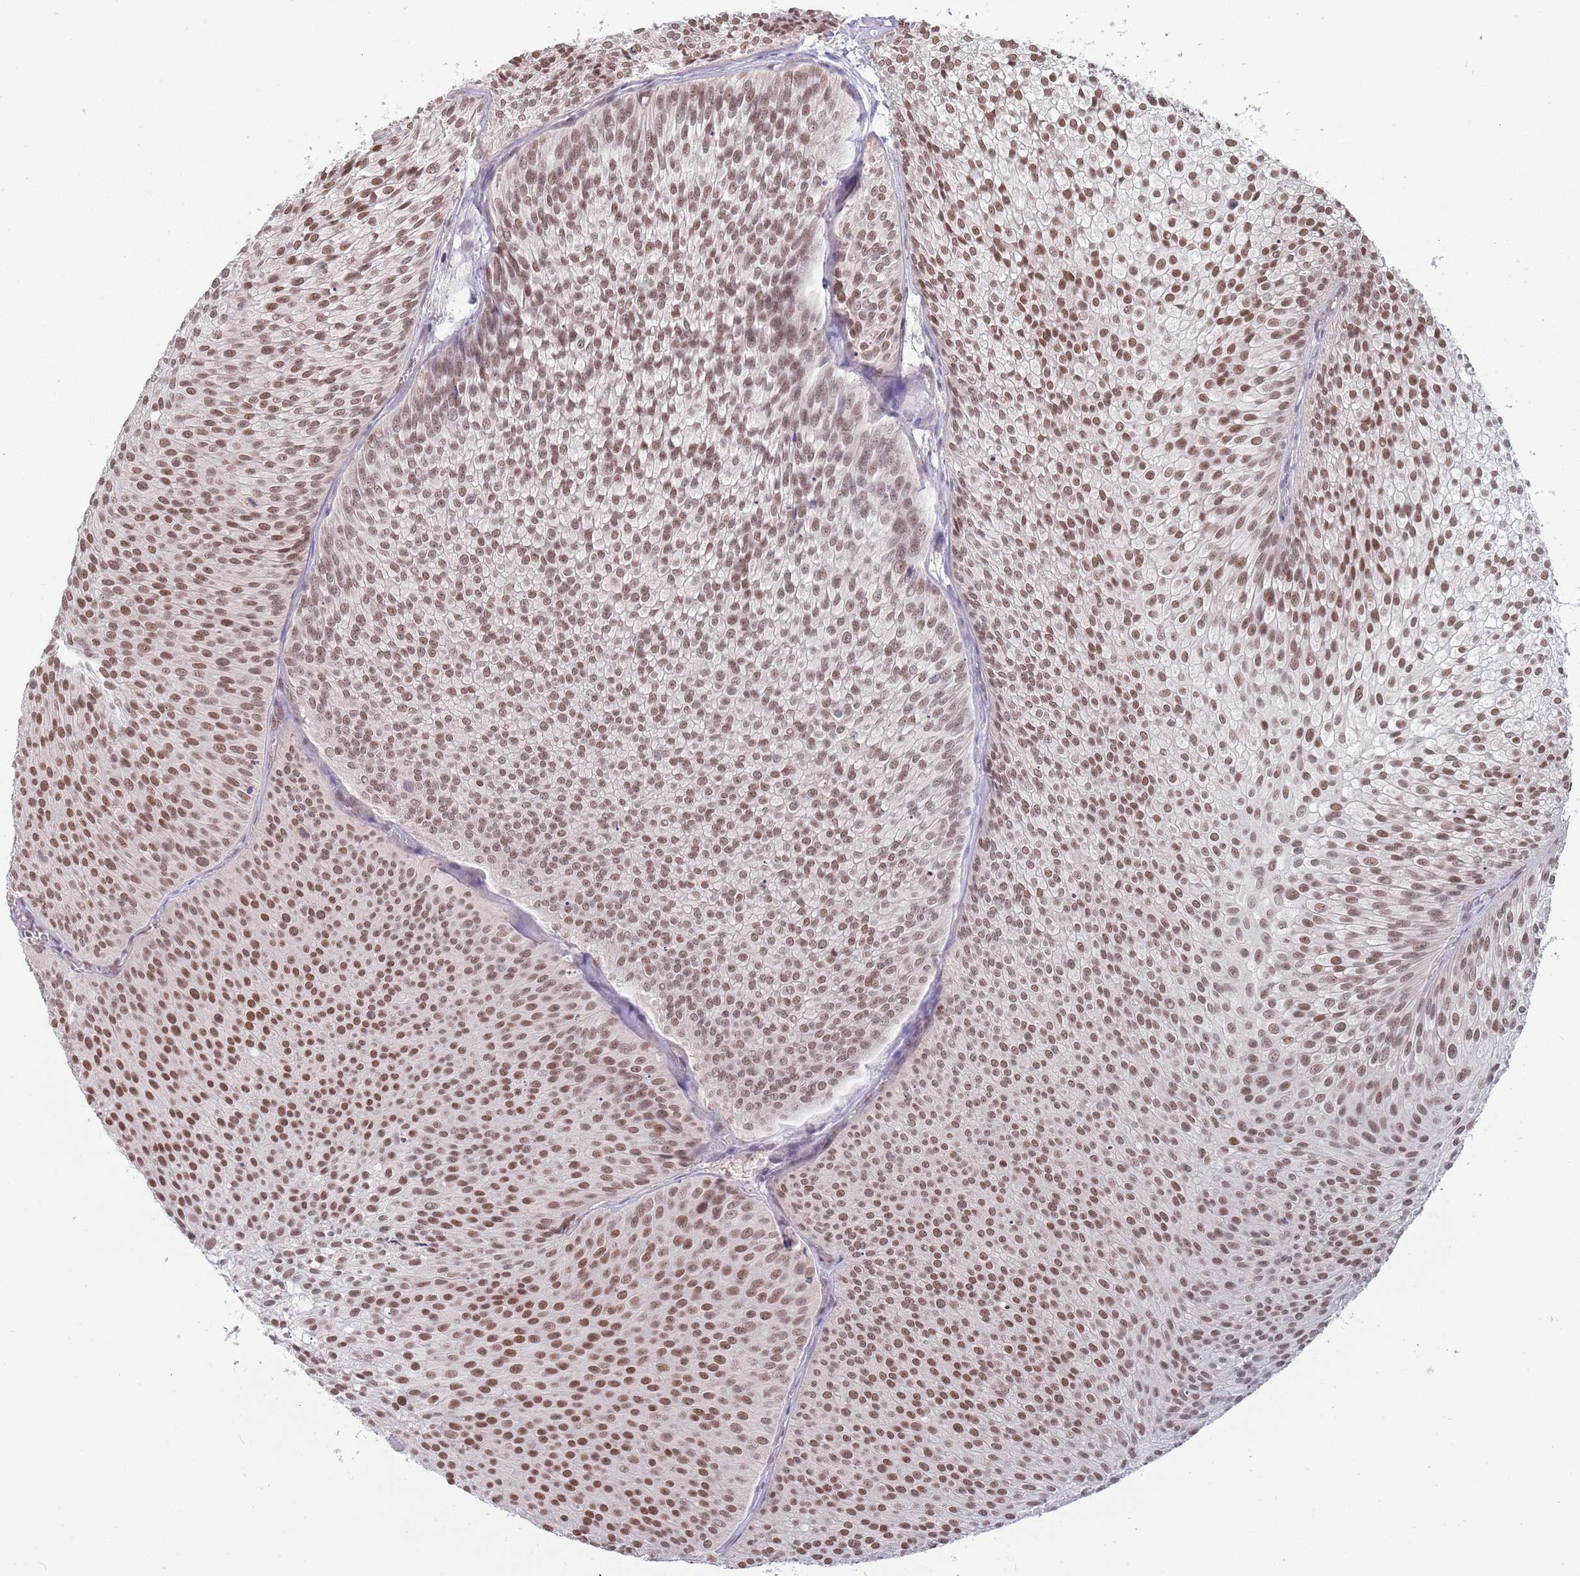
{"staining": {"intensity": "moderate", "quantity": ">75%", "location": "nuclear"}, "tissue": "urothelial cancer", "cell_type": "Tumor cells", "image_type": "cancer", "snomed": [{"axis": "morphology", "description": "Urothelial carcinoma, Low grade"}, {"axis": "topography", "description": "Urinary bladder"}], "caption": "Urothelial carcinoma (low-grade) tissue exhibits moderate nuclear staining in approximately >75% of tumor cells", "gene": "ZBTB7A", "patient": {"sex": "male", "age": 91}}